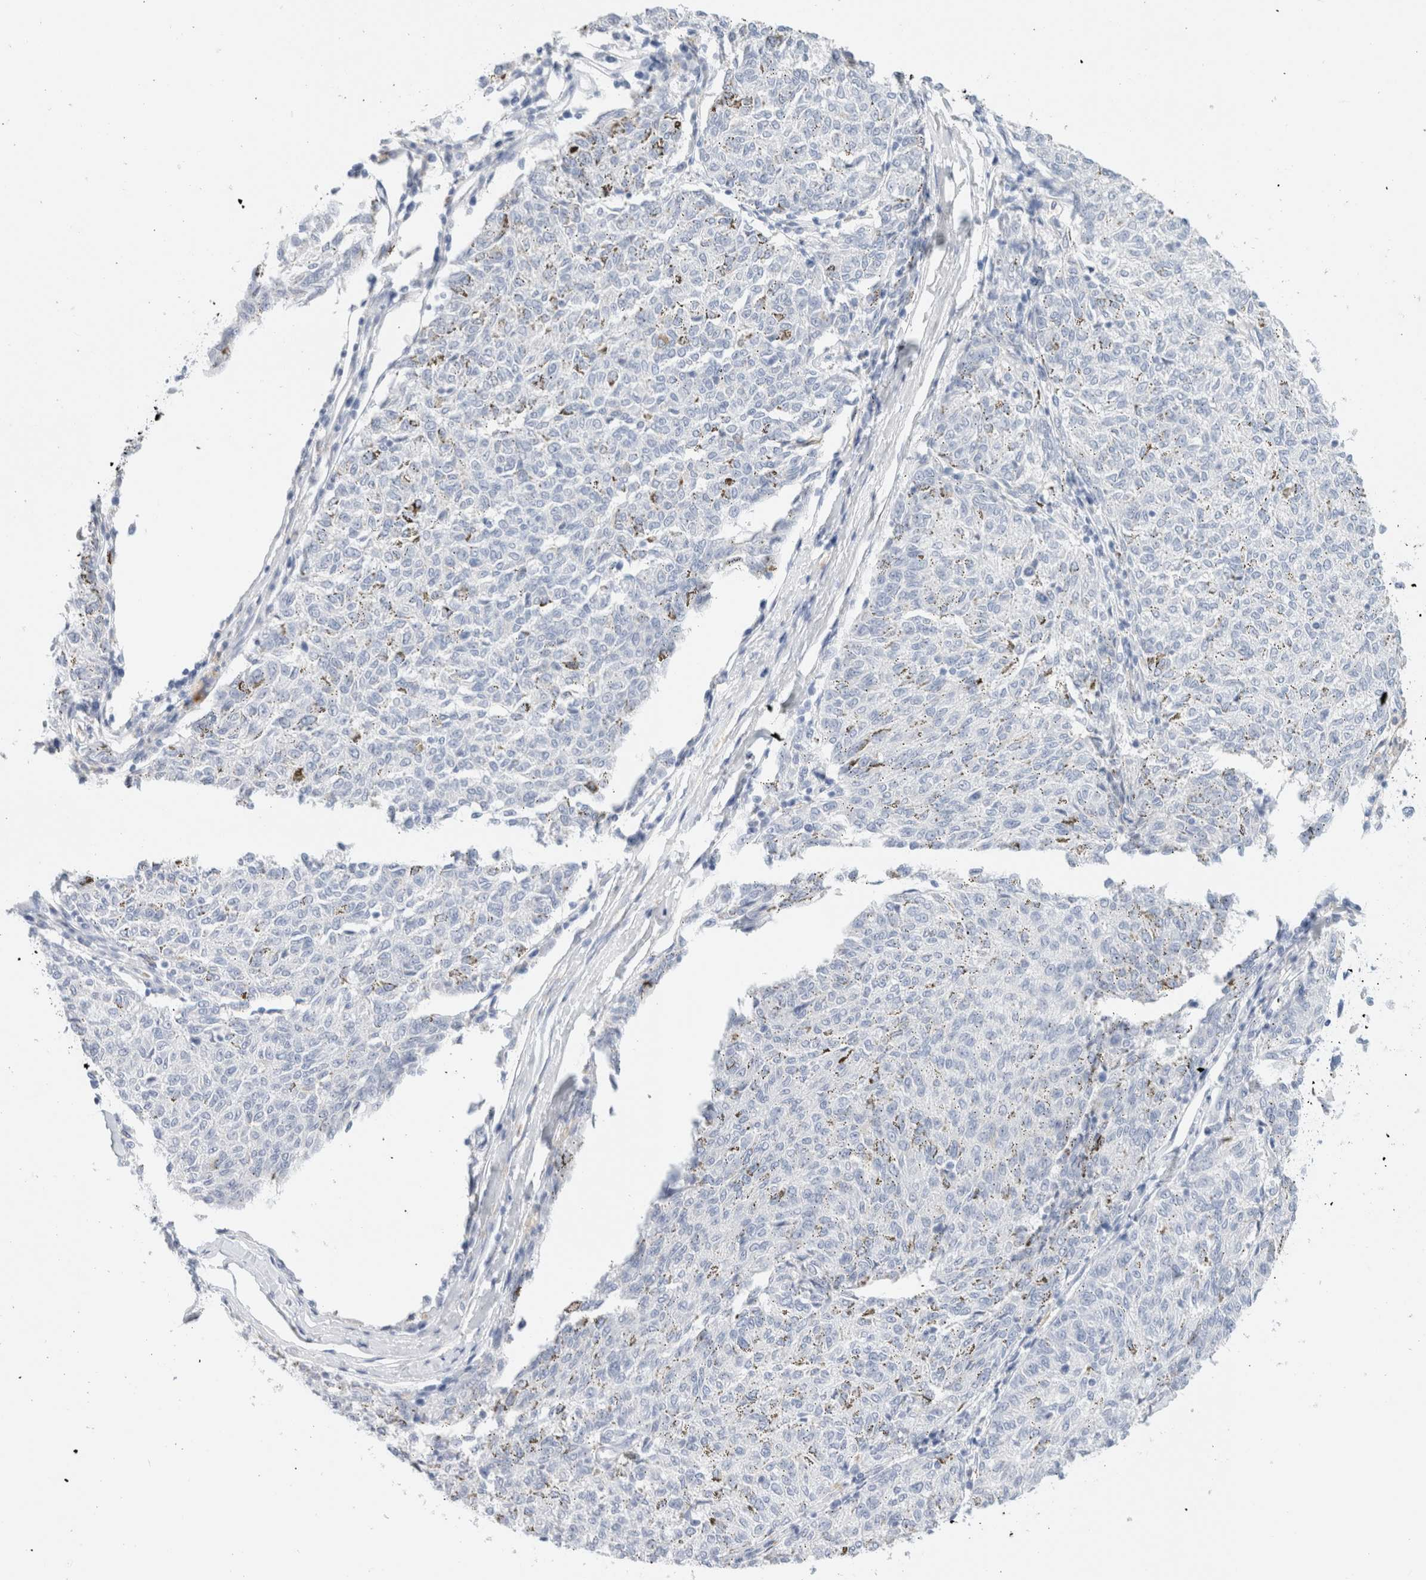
{"staining": {"intensity": "negative", "quantity": "none", "location": "none"}, "tissue": "melanoma", "cell_type": "Tumor cells", "image_type": "cancer", "snomed": [{"axis": "morphology", "description": "Malignant melanoma, NOS"}, {"axis": "topography", "description": "Skin"}], "caption": "Protein analysis of malignant melanoma displays no significant staining in tumor cells. Nuclei are stained in blue.", "gene": "ARG1", "patient": {"sex": "female", "age": 72}}